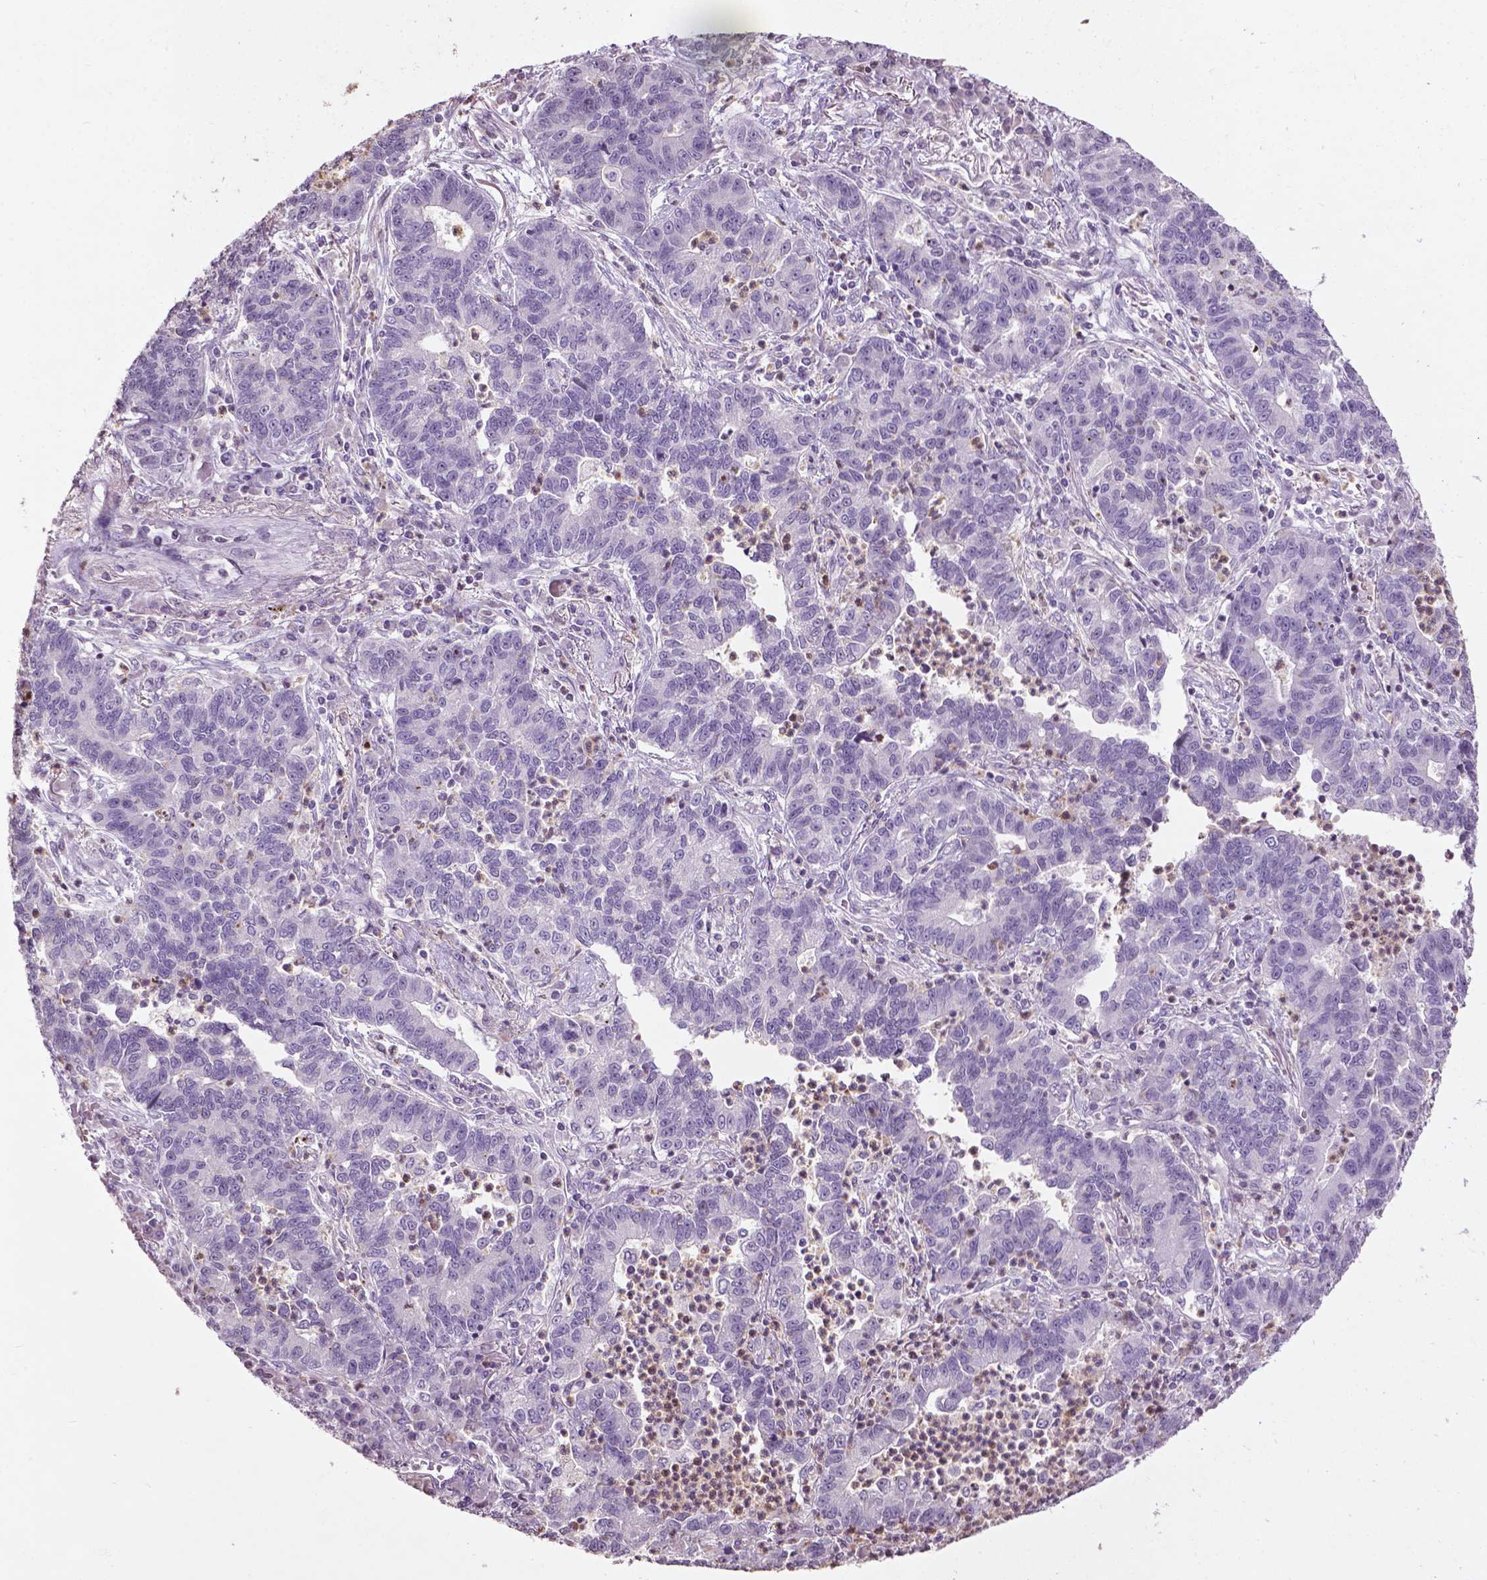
{"staining": {"intensity": "negative", "quantity": "none", "location": "none"}, "tissue": "lung cancer", "cell_type": "Tumor cells", "image_type": "cancer", "snomed": [{"axis": "morphology", "description": "Adenocarcinoma, NOS"}, {"axis": "topography", "description": "Lung"}], "caption": "This is a micrograph of immunohistochemistry (IHC) staining of lung adenocarcinoma, which shows no staining in tumor cells.", "gene": "NTNG2", "patient": {"sex": "female", "age": 57}}